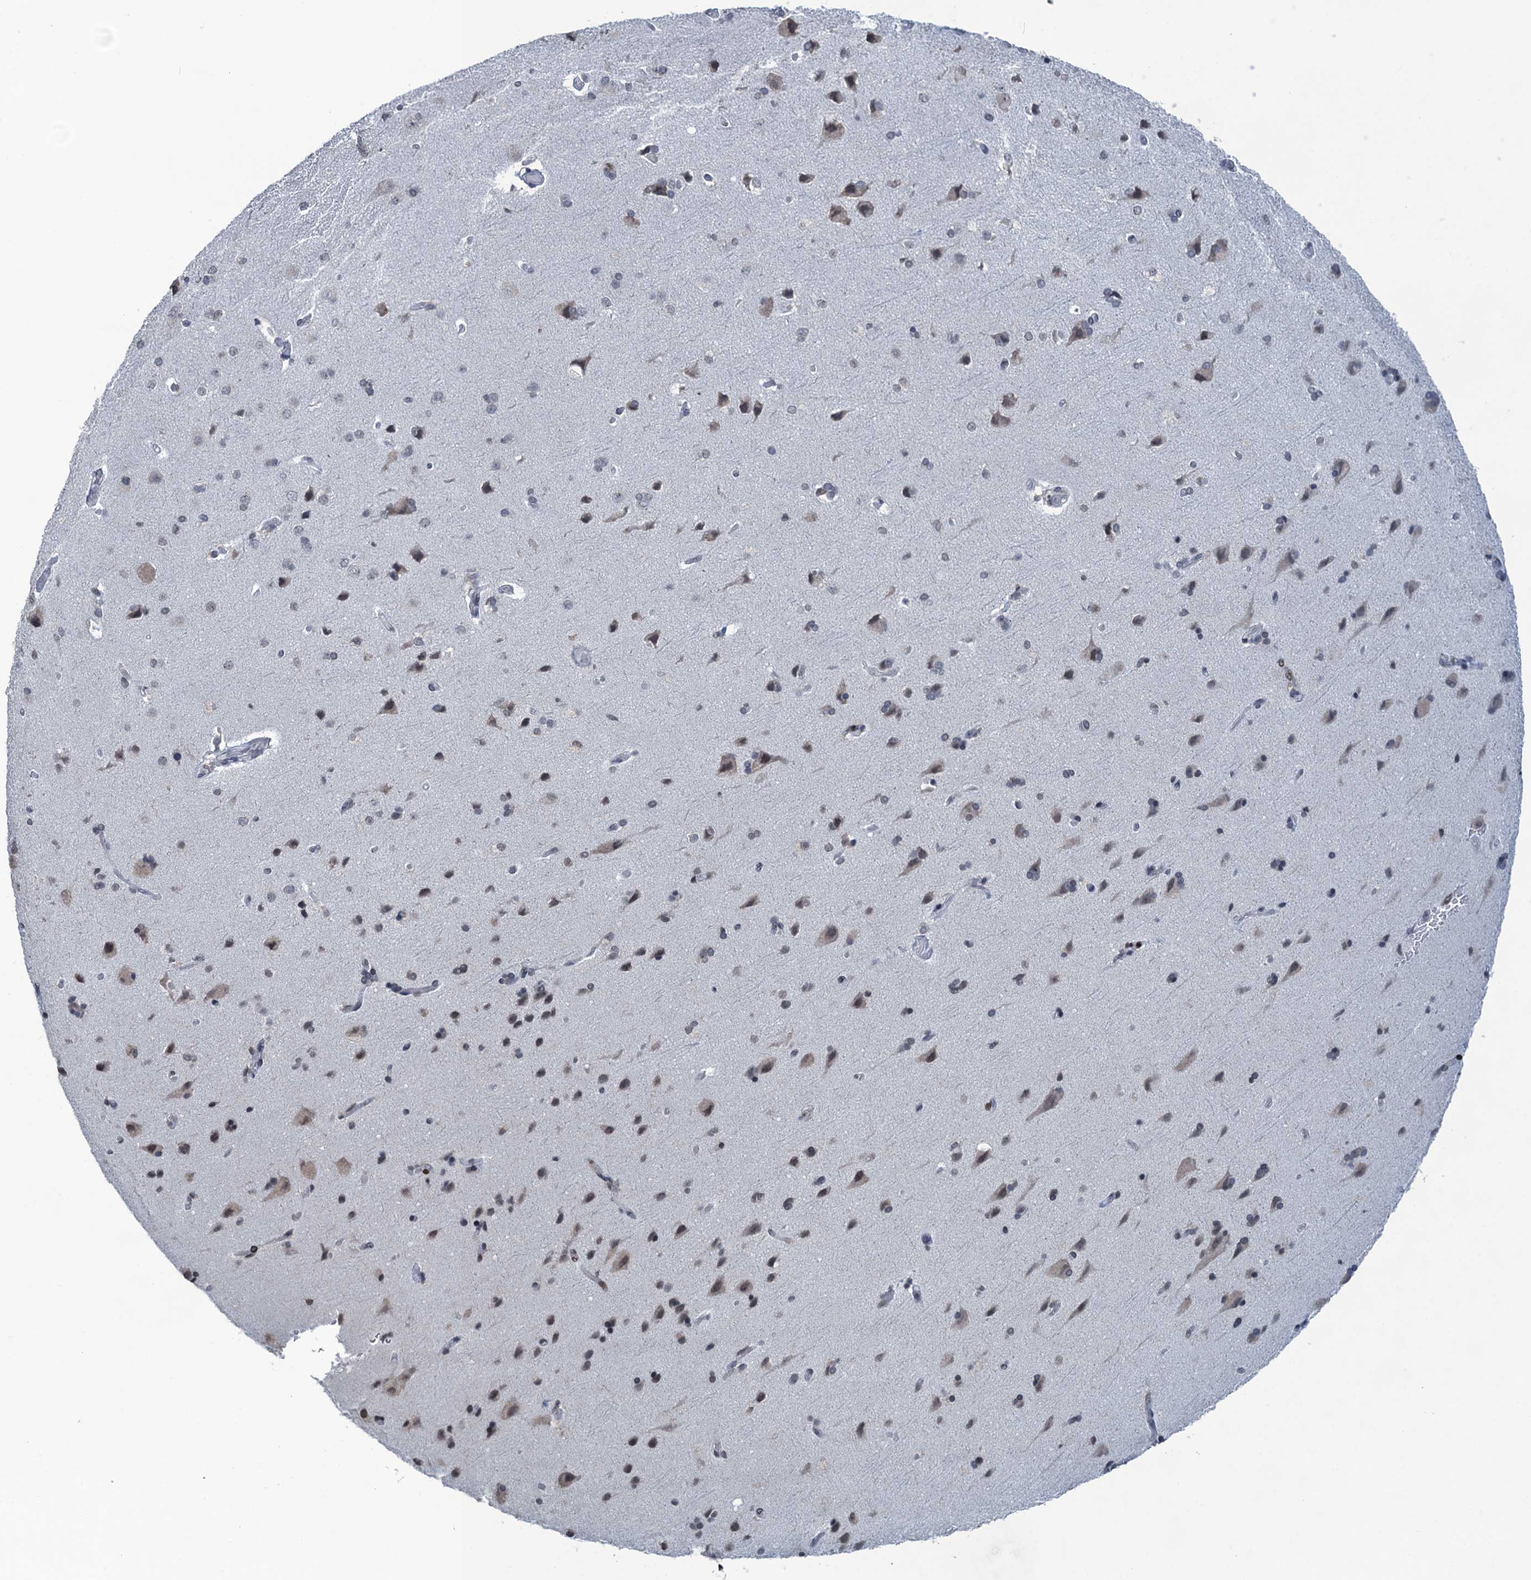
{"staining": {"intensity": "negative", "quantity": "none", "location": "none"}, "tissue": "cerebral cortex", "cell_type": "Endothelial cells", "image_type": "normal", "snomed": [{"axis": "morphology", "description": "Normal tissue, NOS"}, {"axis": "topography", "description": "Cerebral cortex"}], "caption": "This histopathology image is of unremarkable cerebral cortex stained with immunohistochemistry to label a protein in brown with the nuclei are counter-stained blue. There is no expression in endothelial cells. Brightfield microscopy of IHC stained with DAB (brown) and hematoxylin (blue), captured at high magnification.", "gene": "FYB1", "patient": {"sex": "male", "age": 62}}